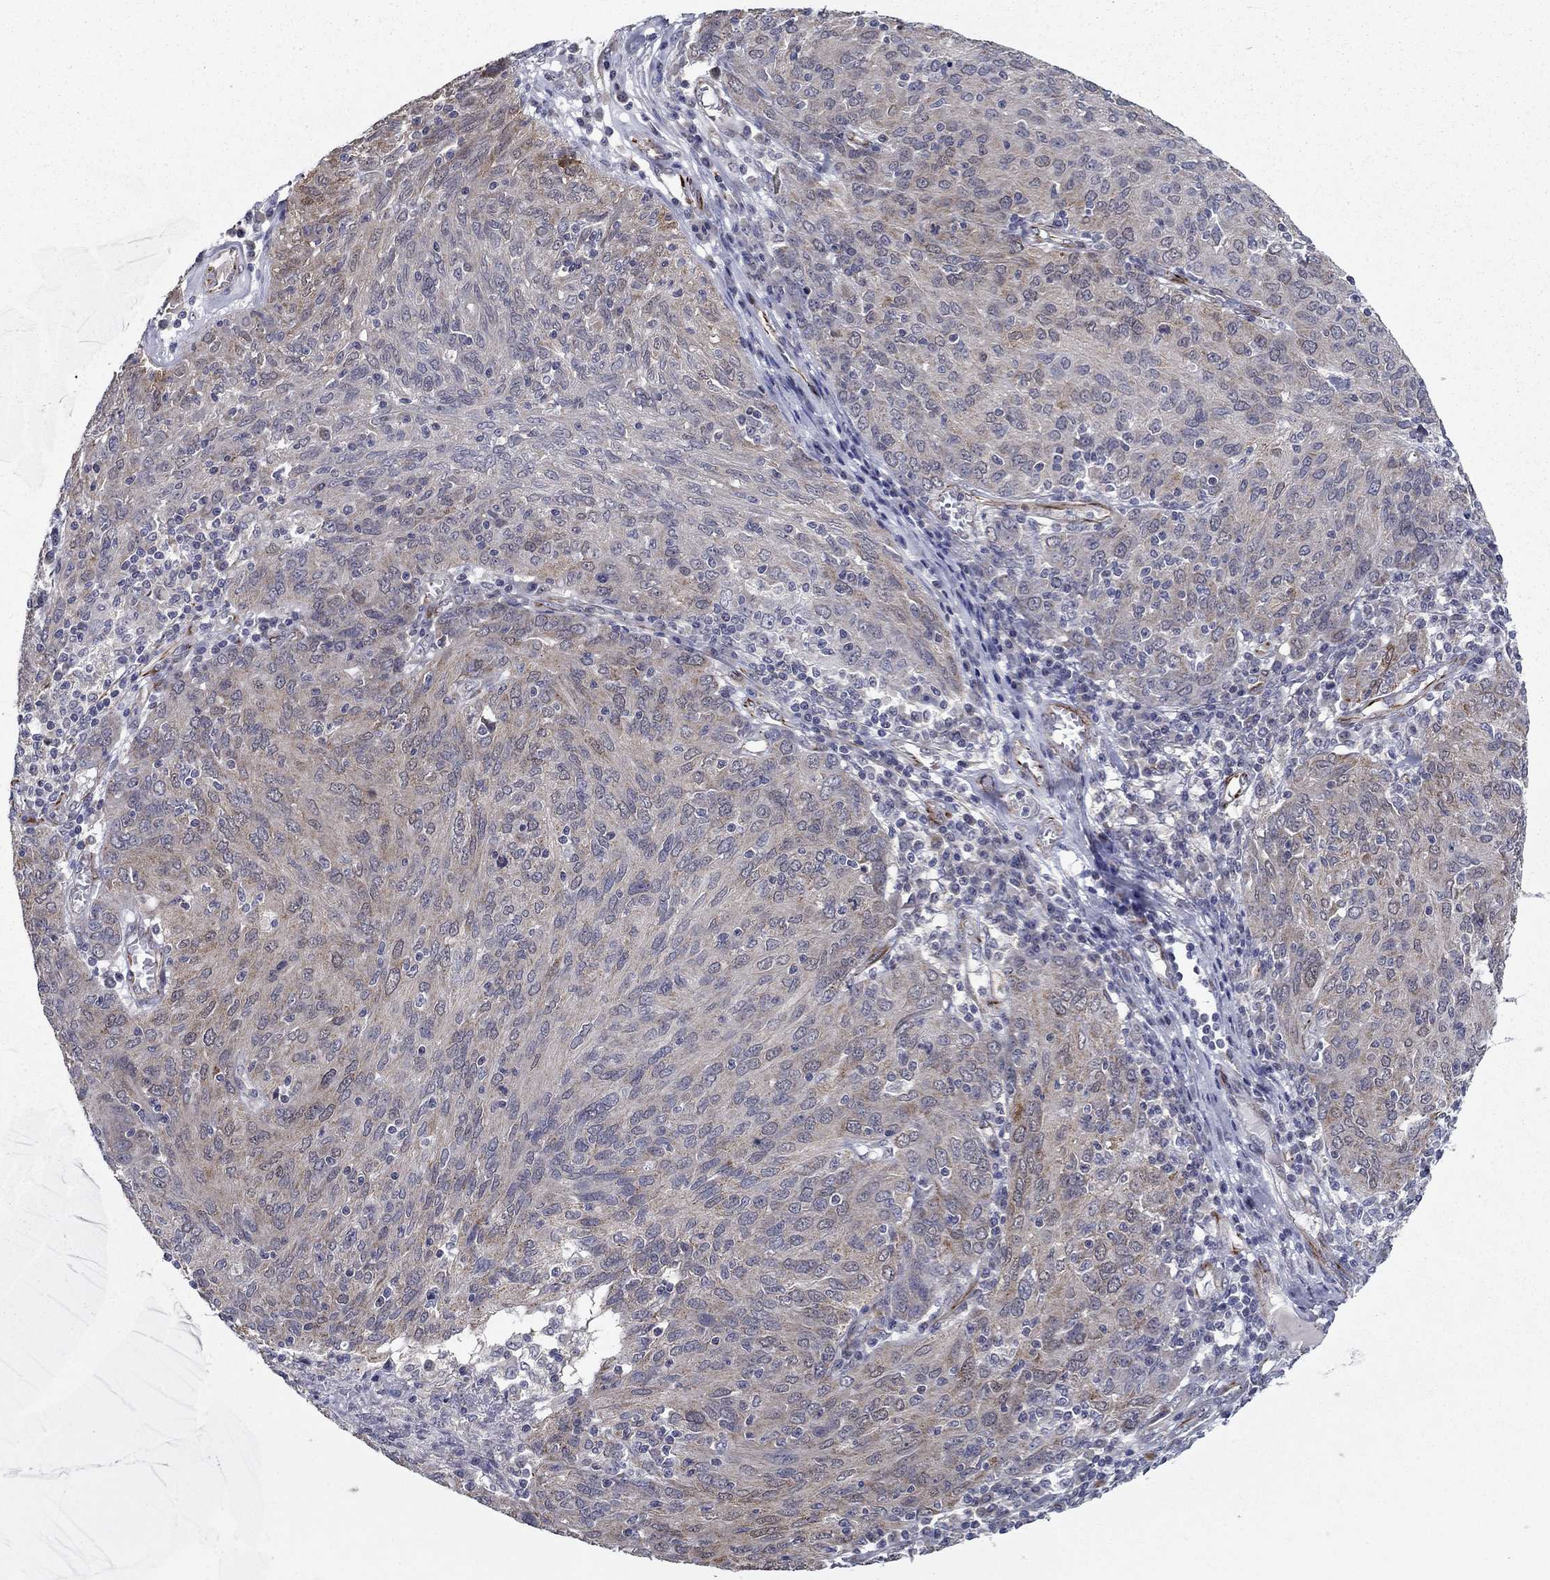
{"staining": {"intensity": "weak", "quantity": "<25%", "location": "cytoplasmic/membranous"}, "tissue": "ovarian cancer", "cell_type": "Tumor cells", "image_type": "cancer", "snomed": [{"axis": "morphology", "description": "Carcinoma, endometroid"}, {"axis": "topography", "description": "Ovary"}], "caption": "IHC image of endometroid carcinoma (ovarian) stained for a protein (brown), which reveals no expression in tumor cells.", "gene": "LACTB2", "patient": {"sex": "female", "age": 50}}